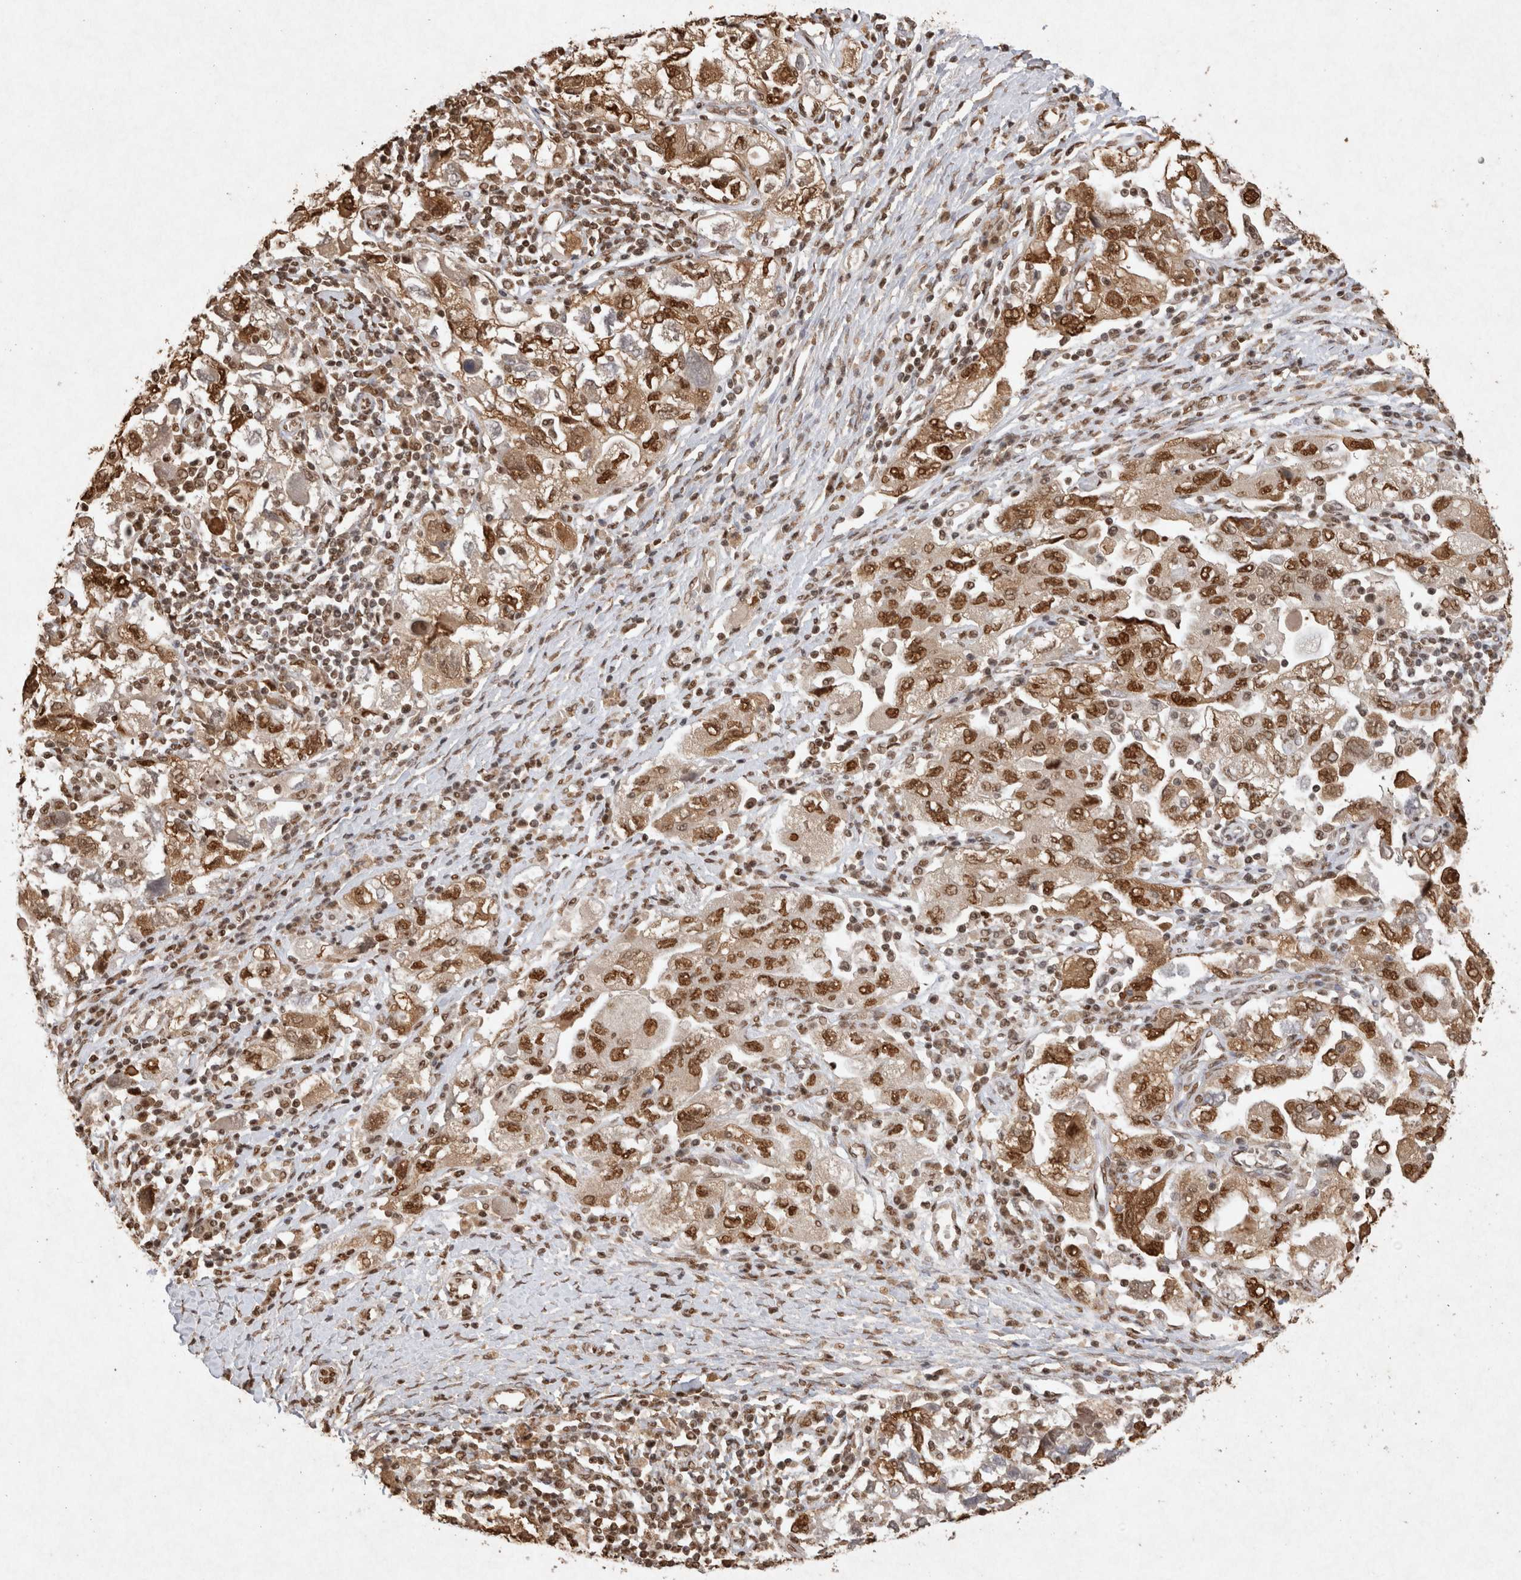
{"staining": {"intensity": "moderate", "quantity": ">75%", "location": "cytoplasmic/membranous,nuclear"}, "tissue": "ovarian cancer", "cell_type": "Tumor cells", "image_type": "cancer", "snomed": [{"axis": "morphology", "description": "Carcinoma, NOS"}, {"axis": "morphology", "description": "Cystadenocarcinoma, serous, NOS"}, {"axis": "topography", "description": "Ovary"}], "caption": "This histopathology image reveals ovarian serous cystadenocarcinoma stained with immunohistochemistry (IHC) to label a protein in brown. The cytoplasmic/membranous and nuclear of tumor cells show moderate positivity for the protein. Nuclei are counter-stained blue.", "gene": "HDGF", "patient": {"sex": "female", "age": 69}}